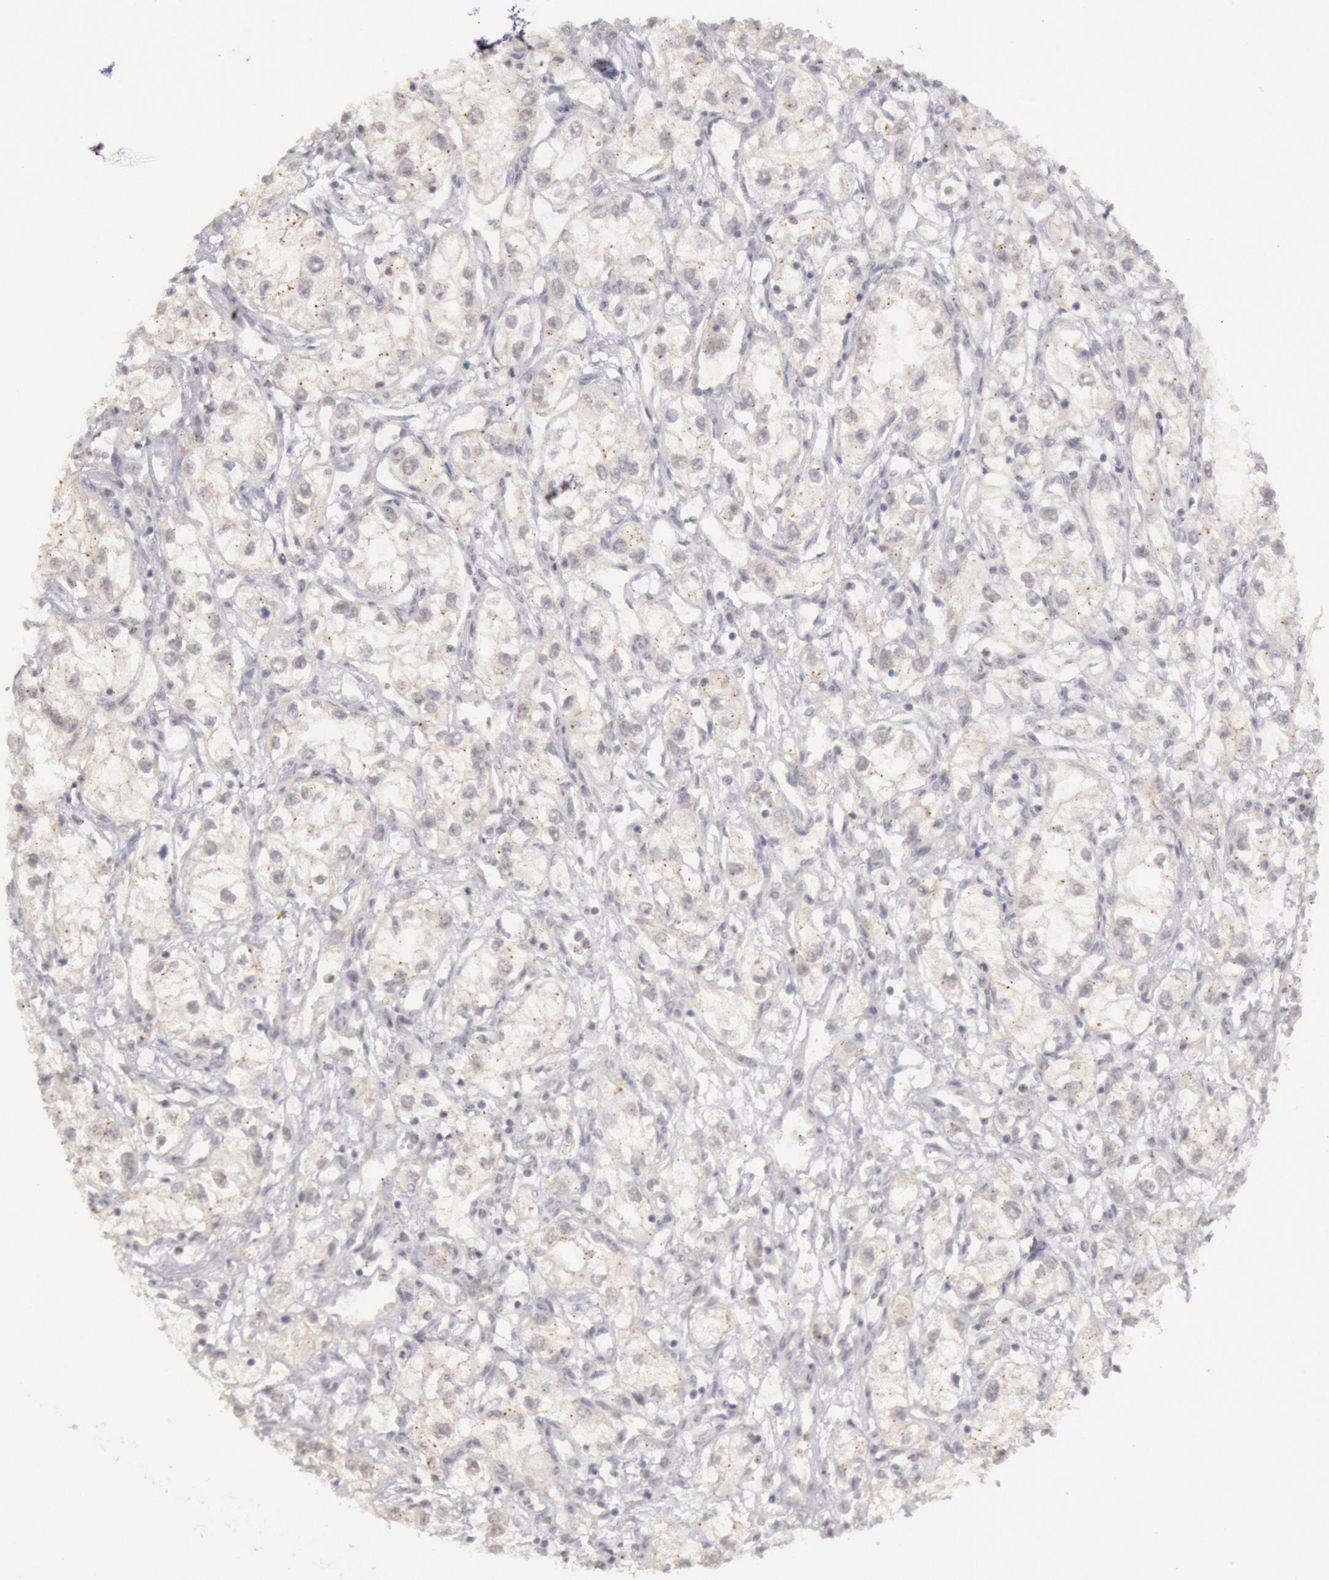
{"staining": {"intensity": "negative", "quantity": "none", "location": "none"}, "tissue": "renal cancer", "cell_type": "Tumor cells", "image_type": "cancer", "snomed": [{"axis": "morphology", "description": "Adenocarcinoma, NOS"}, {"axis": "topography", "description": "Kidney"}], "caption": "Tumor cells show no significant protein positivity in renal cancer (adenocarcinoma).", "gene": "RIMBP3C", "patient": {"sex": "male", "age": 57}}